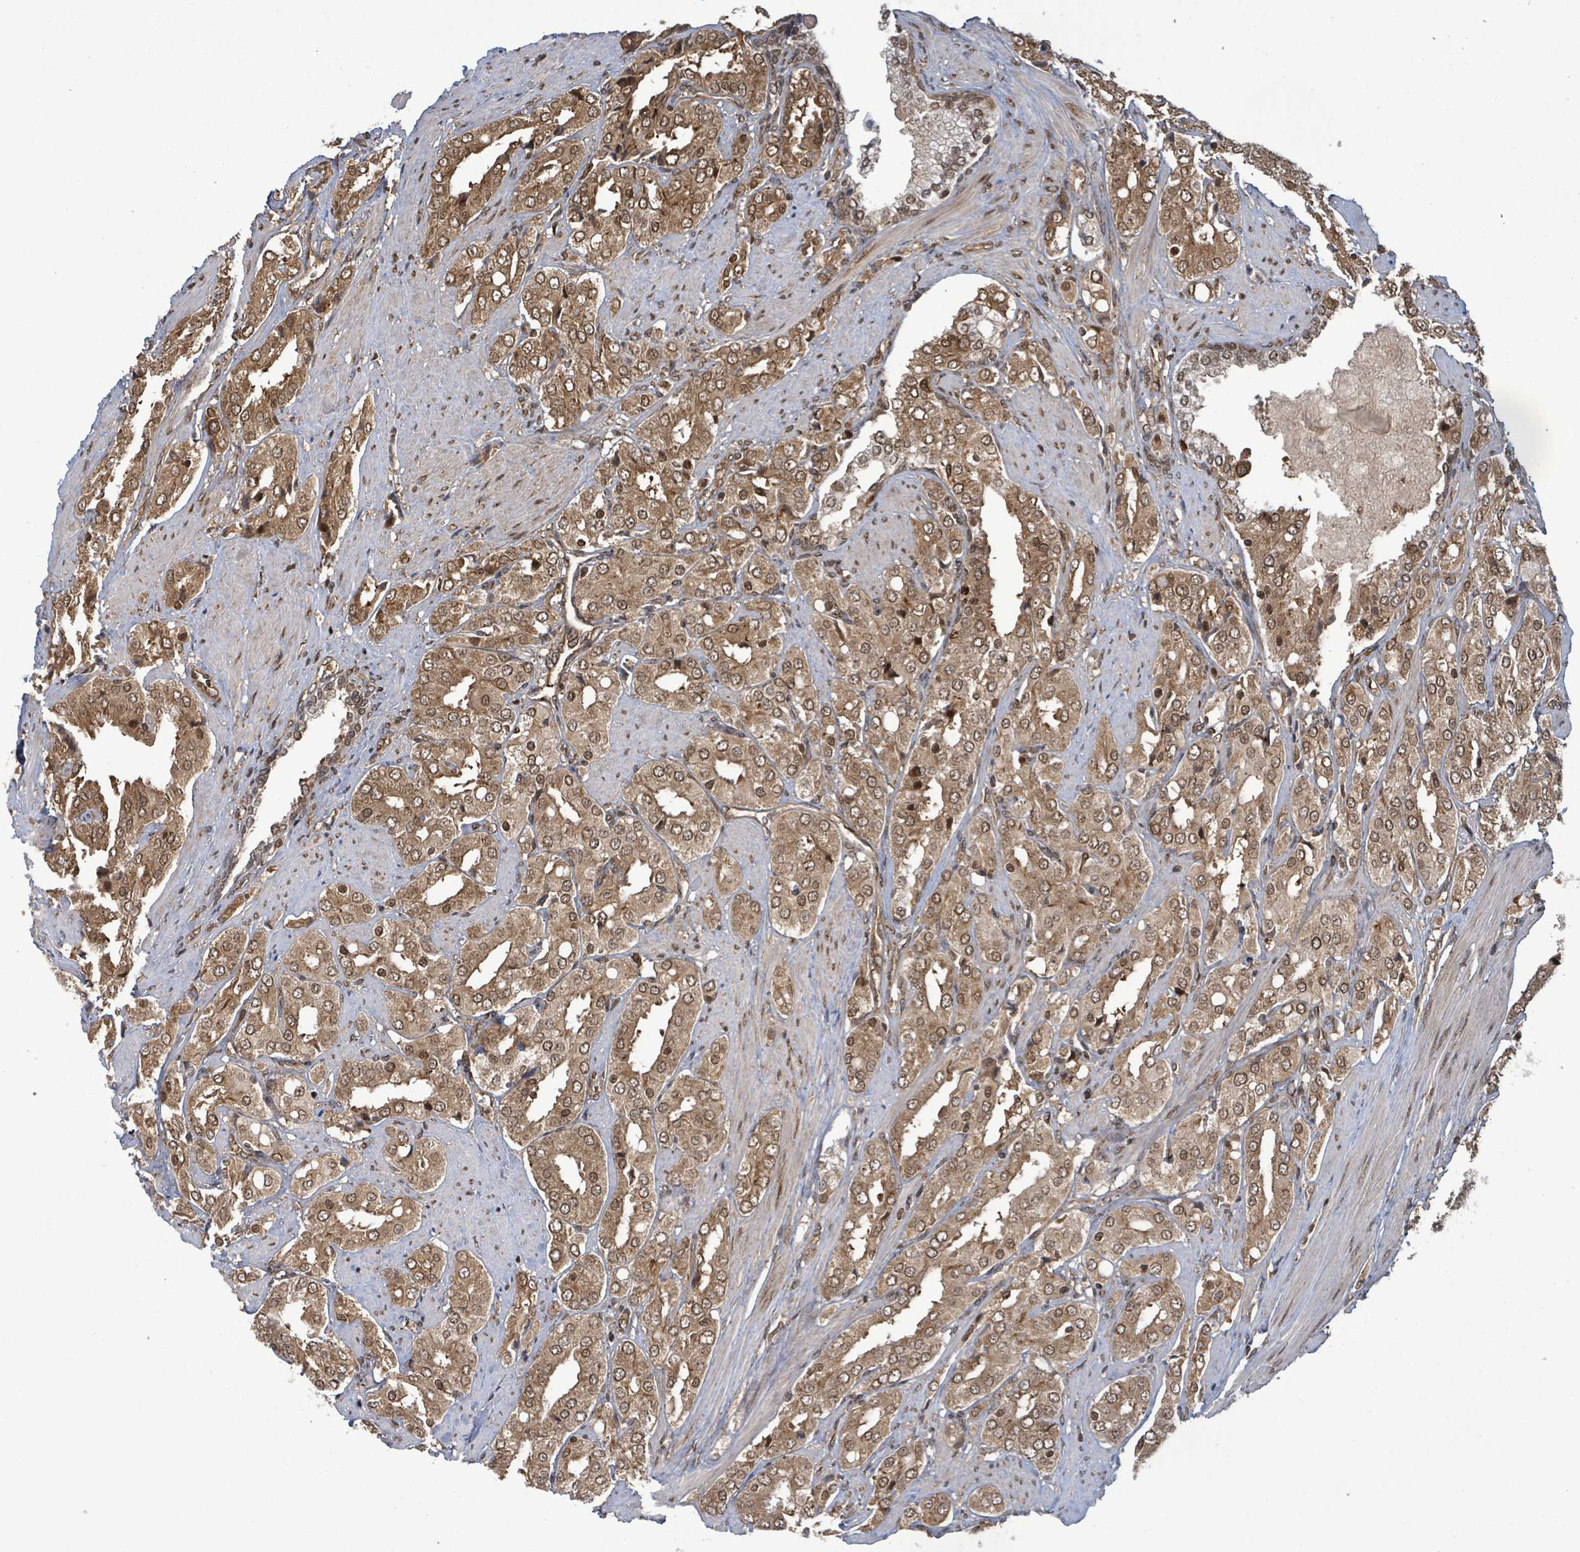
{"staining": {"intensity": "moderate", "quantity": ">75%", "location": "cytoplasmic/membranous,nuclear"}, "tissue": "prostate cancer", "cell_type": "Tumor cells", "image_type": "cancer", "snomed": [{"axis": "morphology", "description": "Adenocarcinoma, High grade"}, {"axis": "topography", "description": "Prostate"}], "caption": "Immunohistochemistry (IHC) (DAB (3,3'-diaminobenzidine)) staining of human prostate cancer reveals moderate cytoplasmic/membranous and nuclear protein staining in approximately >75% of tumor cells.", "gene": "KLC1", "patient": {"sex": "male", "age": 71}}